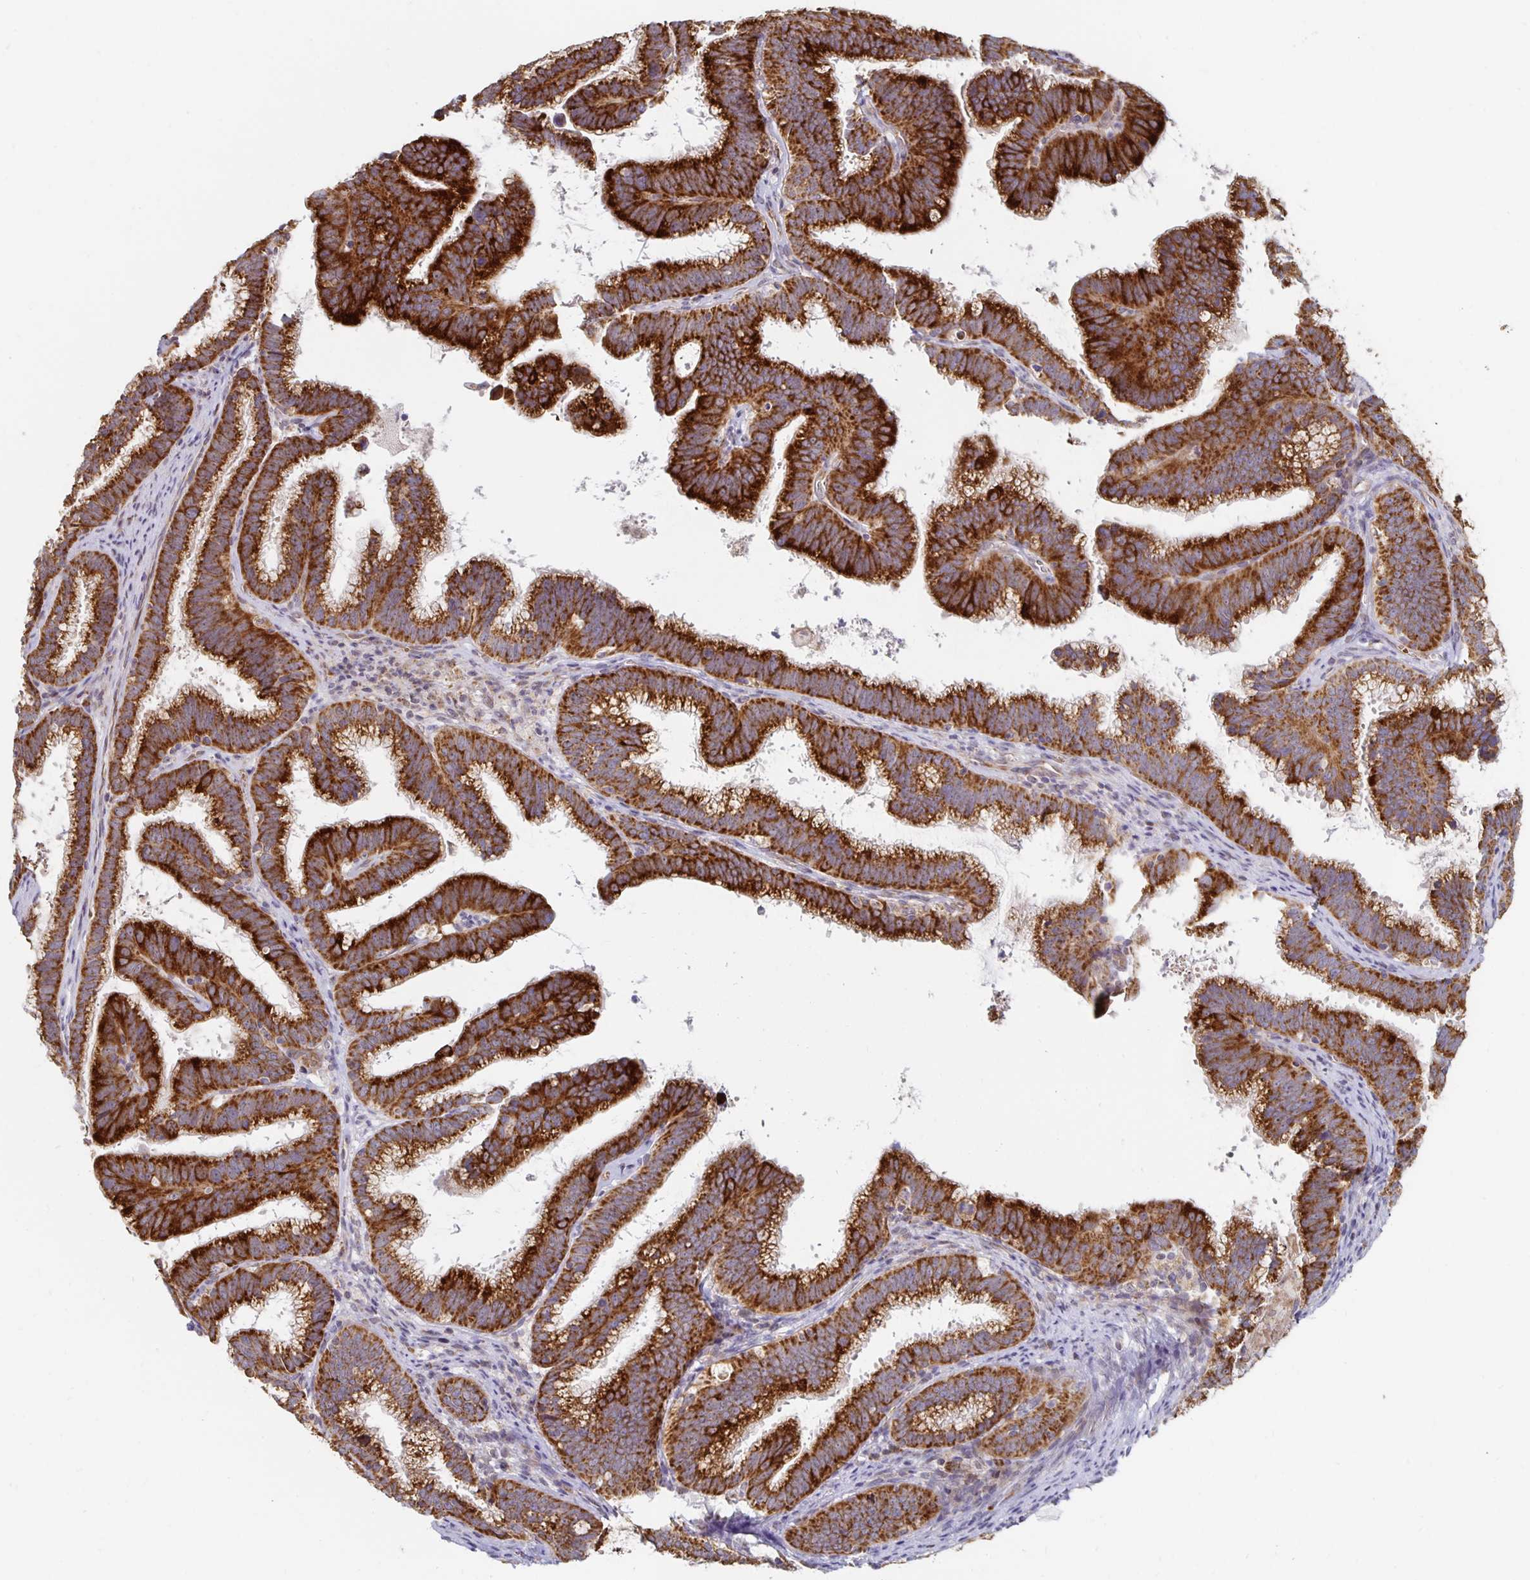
{"staining": {"intensity": "strong", "quantity": ">75%", "location": "cytoplasmic/membranous"}, "tissue": "cervical cancer", "cell_type": "Tumor cells", "image_type": "cancer", "snomed": [{"axis": "morphology", "description": "Adenocarcinoma, NOS"}, {"axis": "topography", "description": "Cervix"}], "caption": "IHC (DAB (3,3'-diaminobenzidine)) staining of human cervical adenocarcinoma shows strong cytoplasmic/membranous protein staining in approximately >75% of tumor cells.", "gene": "MRPL28", "patient": {"sex": "female", "age": 61}}